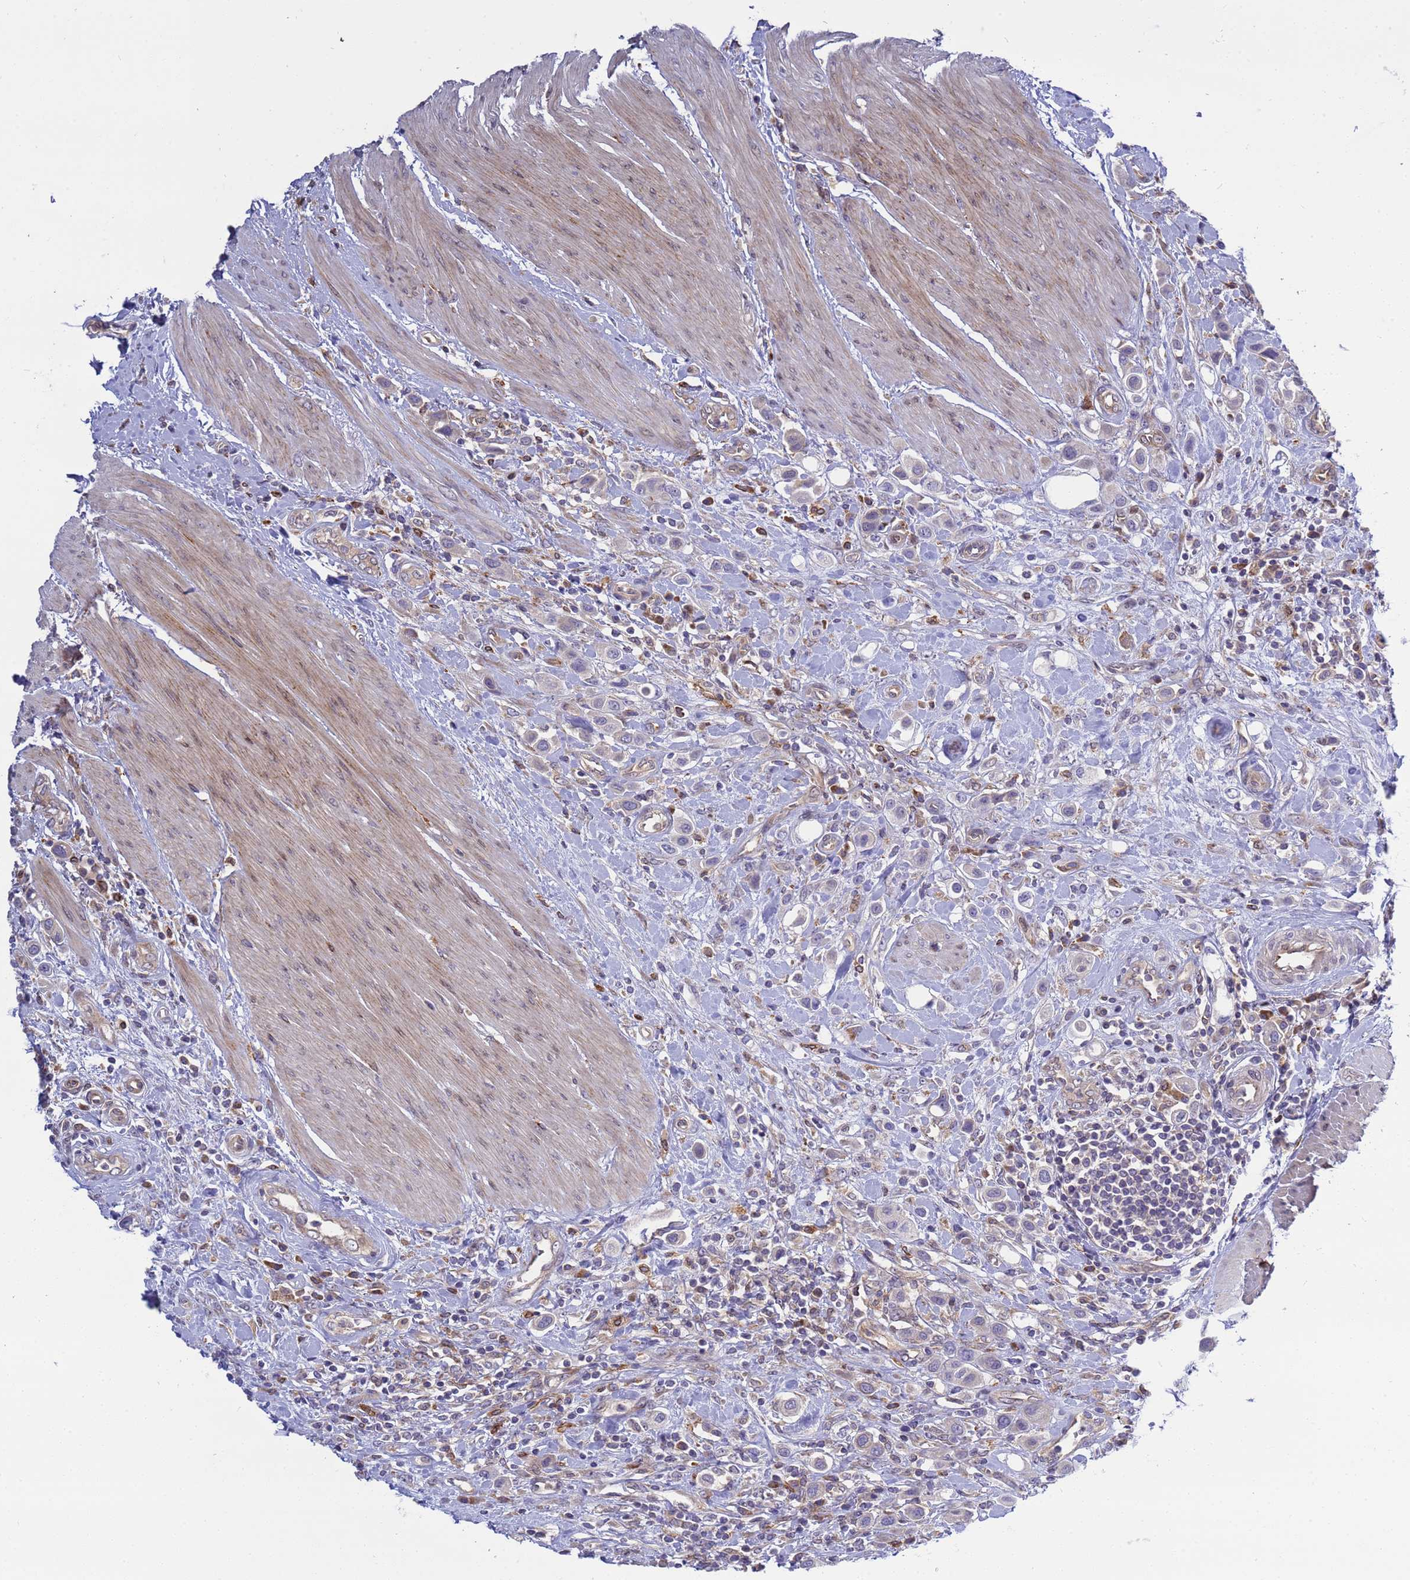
{"staining": {"intensity": "negative", "quantity": "none", "location": "none"}, "tissue": "urothelial cancer", "cell_type": "Tumor cells", "image_type": "cancer", "snomed": [{"axis": "morphology", "description": "Urothelial carcinoma, High grade"}, {"axis": "topography", "description": "Urinary bladder"}], "caption": "IHC photomicrograph of high-grade urothelial carcinoma stained for a protein (brown), which reveals no staining in tumor cells.", "gene": "RAPGEF4", "patient": {"sex": "male", "age": 50}}